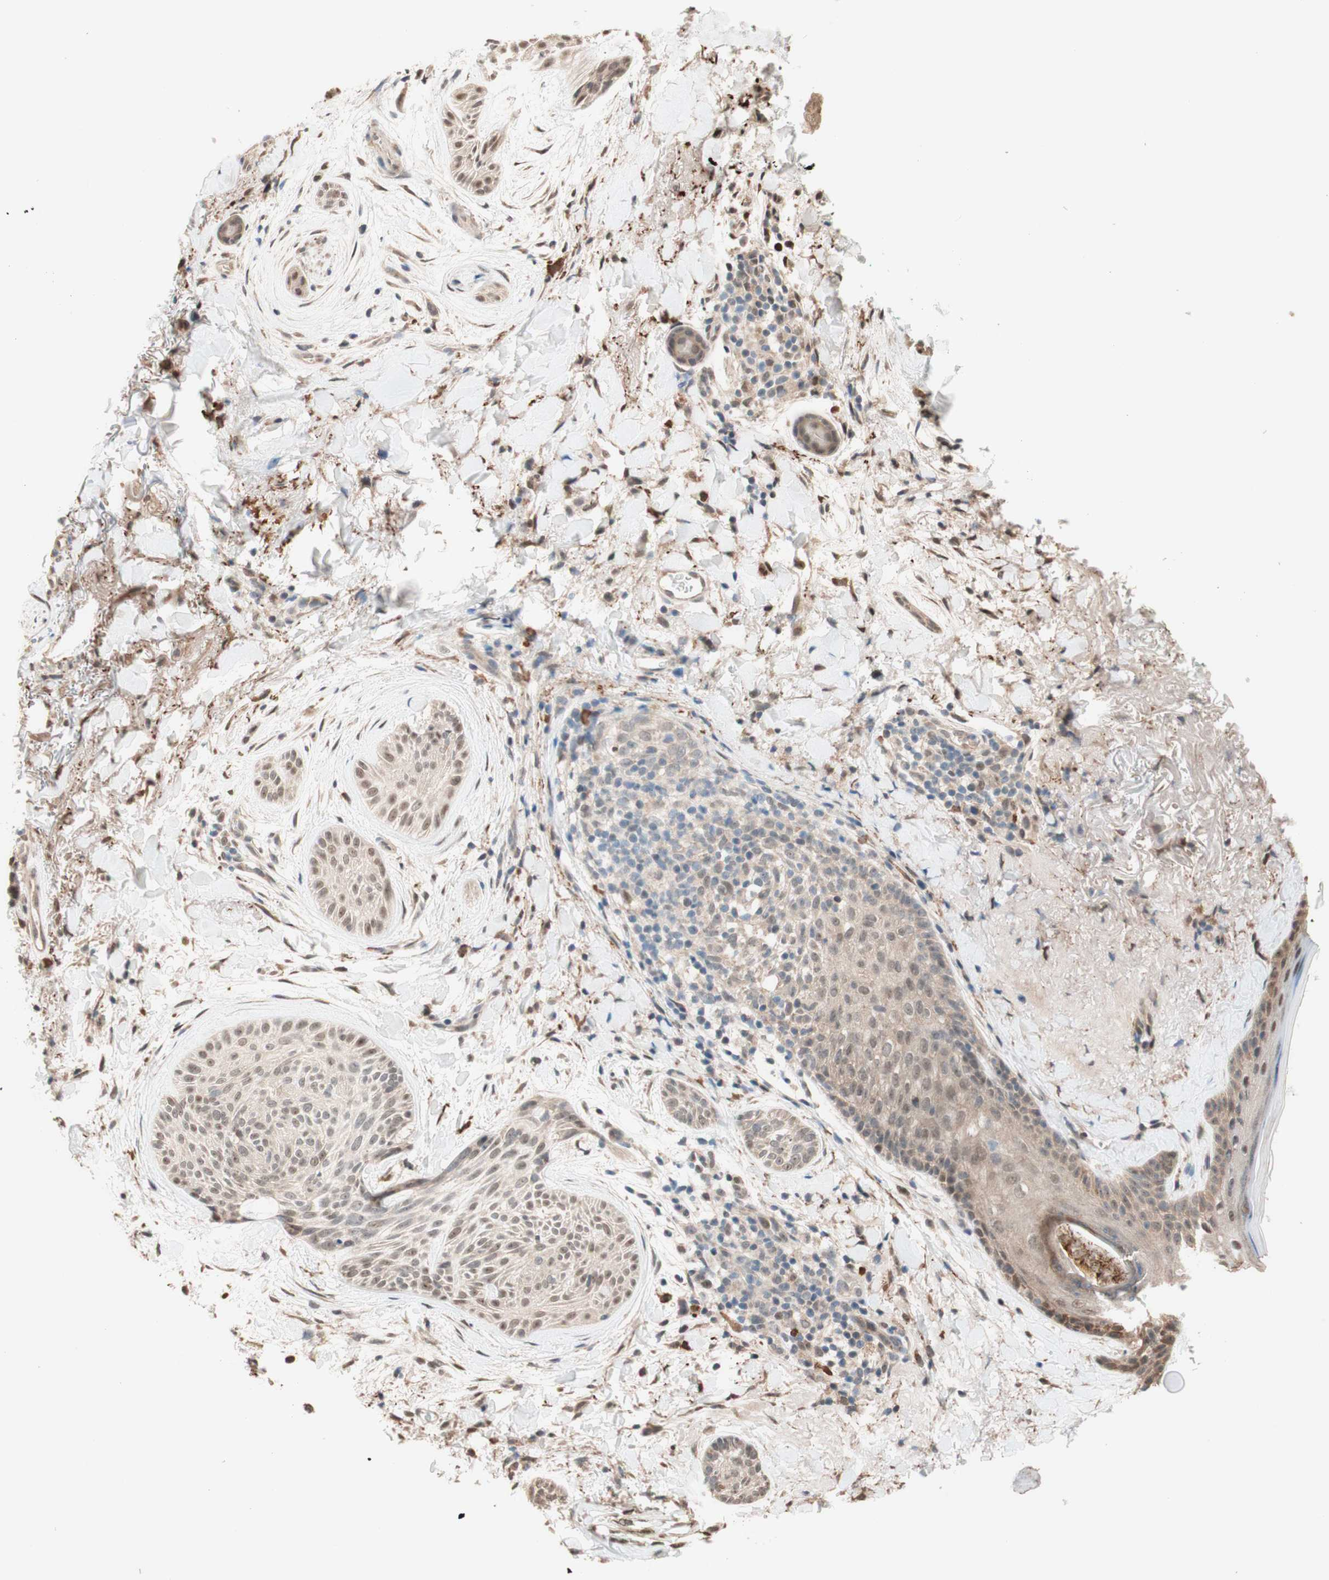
{"staining": {"intensity": "weak", "quantity": "<25%", "location": "nuclear"}, "tissue": "skin cancer", "cell_type": "Tumor cells", "image_type": "cancer", "snomed": [{"axis": "morphology", "description": "Normal tissue, NOS"}, {"axis": "morphology", "description": "Basal cell carcinoma"}, {"axis": "topography", "description": "Skin"}], "caption": "An IHC image of skin cancer (basal cell carcinoma) is shown. There is no staining in tumor cells of skin cancer (basal cell carcinoma). (DAB (3,3'-diaminobenzidine) IHC visualized using brightfield microscopy, high magnification).", "gene": "CCNC", "patient": {"sex": "female", "age": 71}}